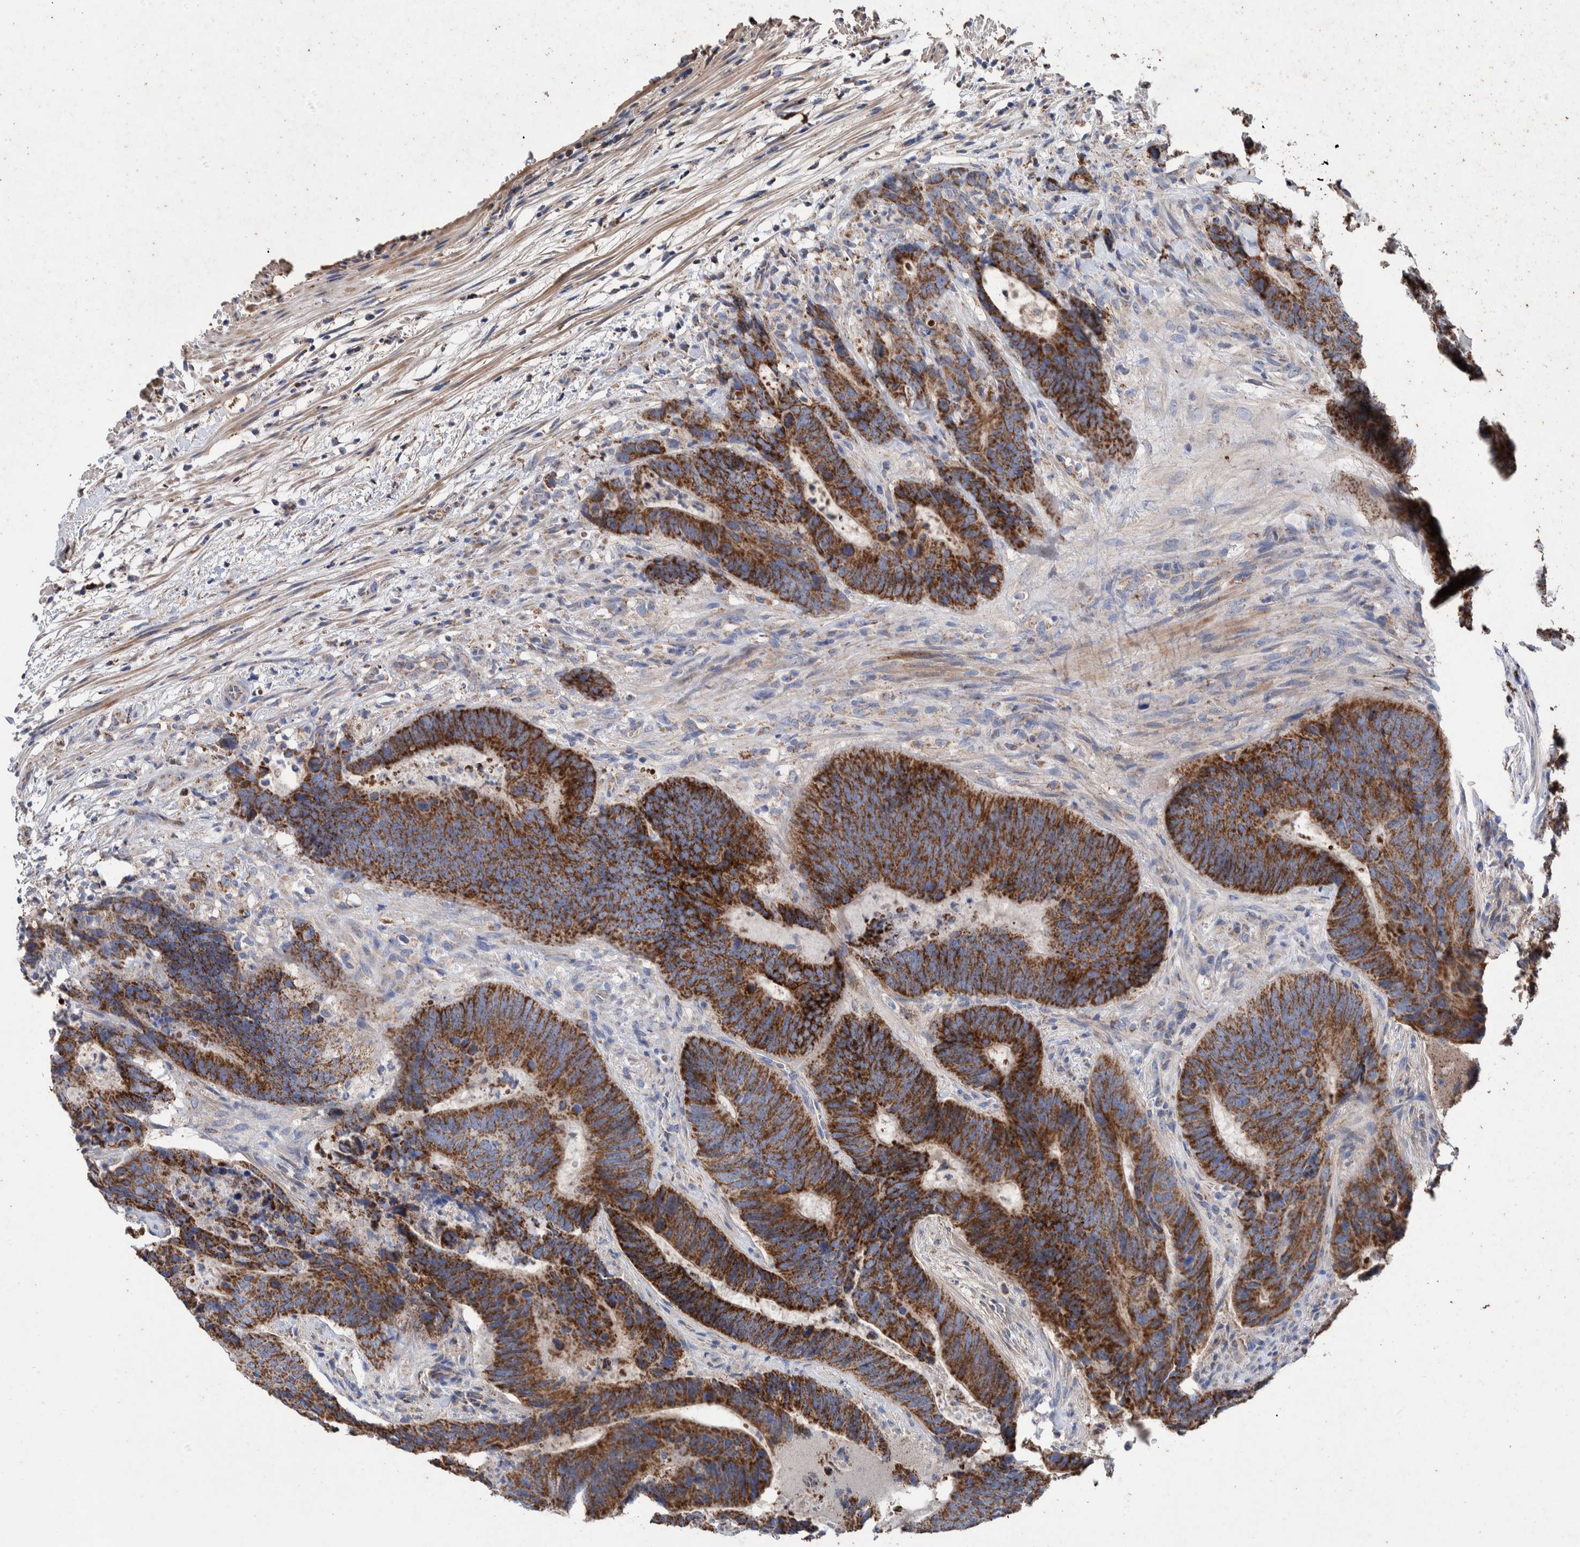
{"staining": {"intensity": "strong", "quantity": ">75%", "location": "cytoplasmic/membranous"}, "tissue": "colorectal cancer", "cell_type": "Tumor cells", "image_type": "cancer", "snomed": [{"axis": "morphology", "description": "Adenocarcinoma, NOS"}, {"axis": "topography", "description": "Colon"}], "caption": "Brown immunohistochemical staining in human adenocarcinoma (colorectal) displays strong cytoplasmic/membranous positivity in approximately >75% of tumor cells.", "gene": "DECR1", "patient": {"sex": "male", "age": 56}}